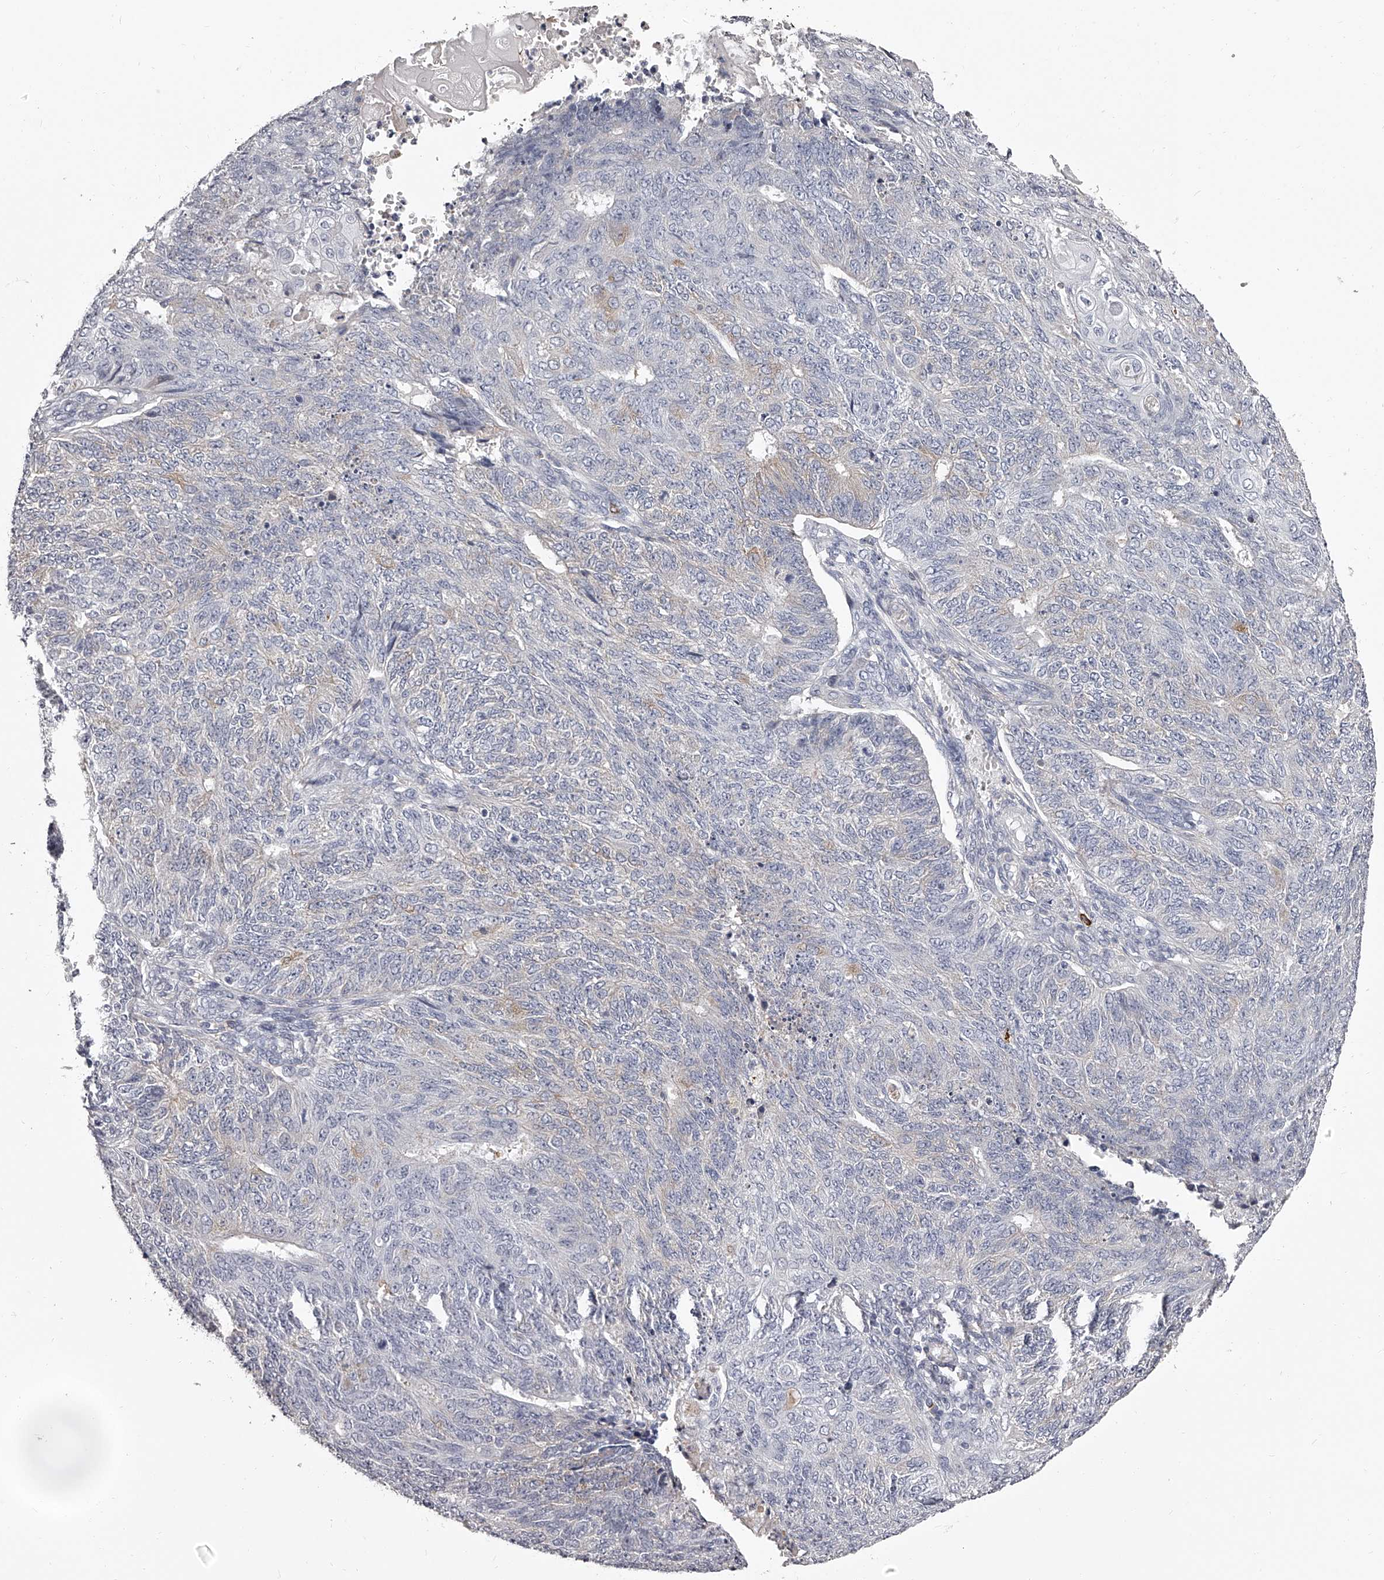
{"staining": {"intensity": "negative", "quantity": "none", "location": "none"}, "tissue": "endometrial cancer", "cell_type": "Tumor cells", "image_type": "cancer", "snomed": [{"axis": "morphology", "description": "Adenocarcinoma, NOS"}, {"axis": "topography", "description": "Endometrium"}], "caption": "This is an immunohistochemistry histopathology image of human adenocarcinoma (endometrial). There is no positivity in tumor cells.", "gene": "PACSIN1", "patient": {"sex": "female", "age": 32}}